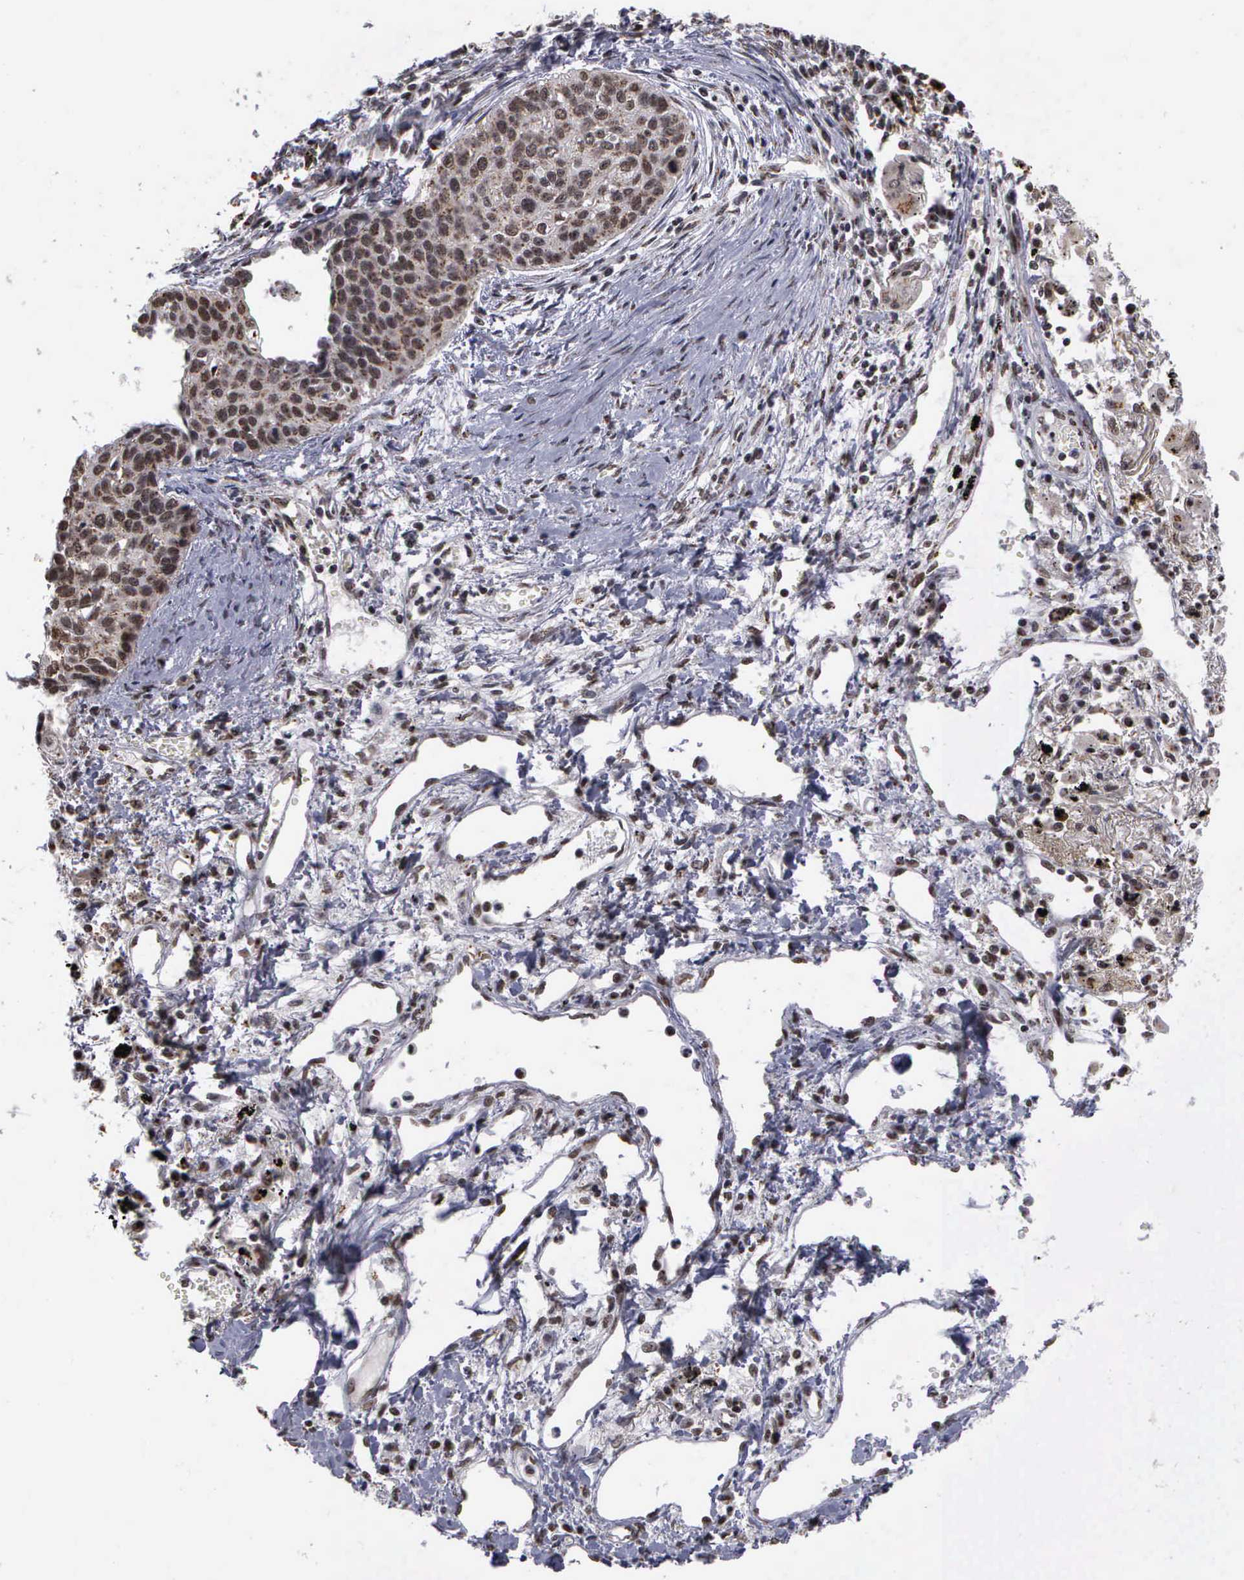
{"staining": {"intensity": "moderate", "quantity": ">75%", "location": "cytoplasmic/membranous,nuclear"}, "tissue": "lung cancer", "cell_type": "Tumor cells", "image_type": "cancer", "snomed": [{"axis": "morphology", "description": "Squamous cell carcinoma, NOS"}, {"axis": "topography", "description": "Lung"}], "caption": "Human lung cancer (squamous cell carcinoma) stained with a protein marker demonstrates moderate staining in tumor cells.", "gene": "GTF2A1", "patient": {"sex": "male", "age": 71}}